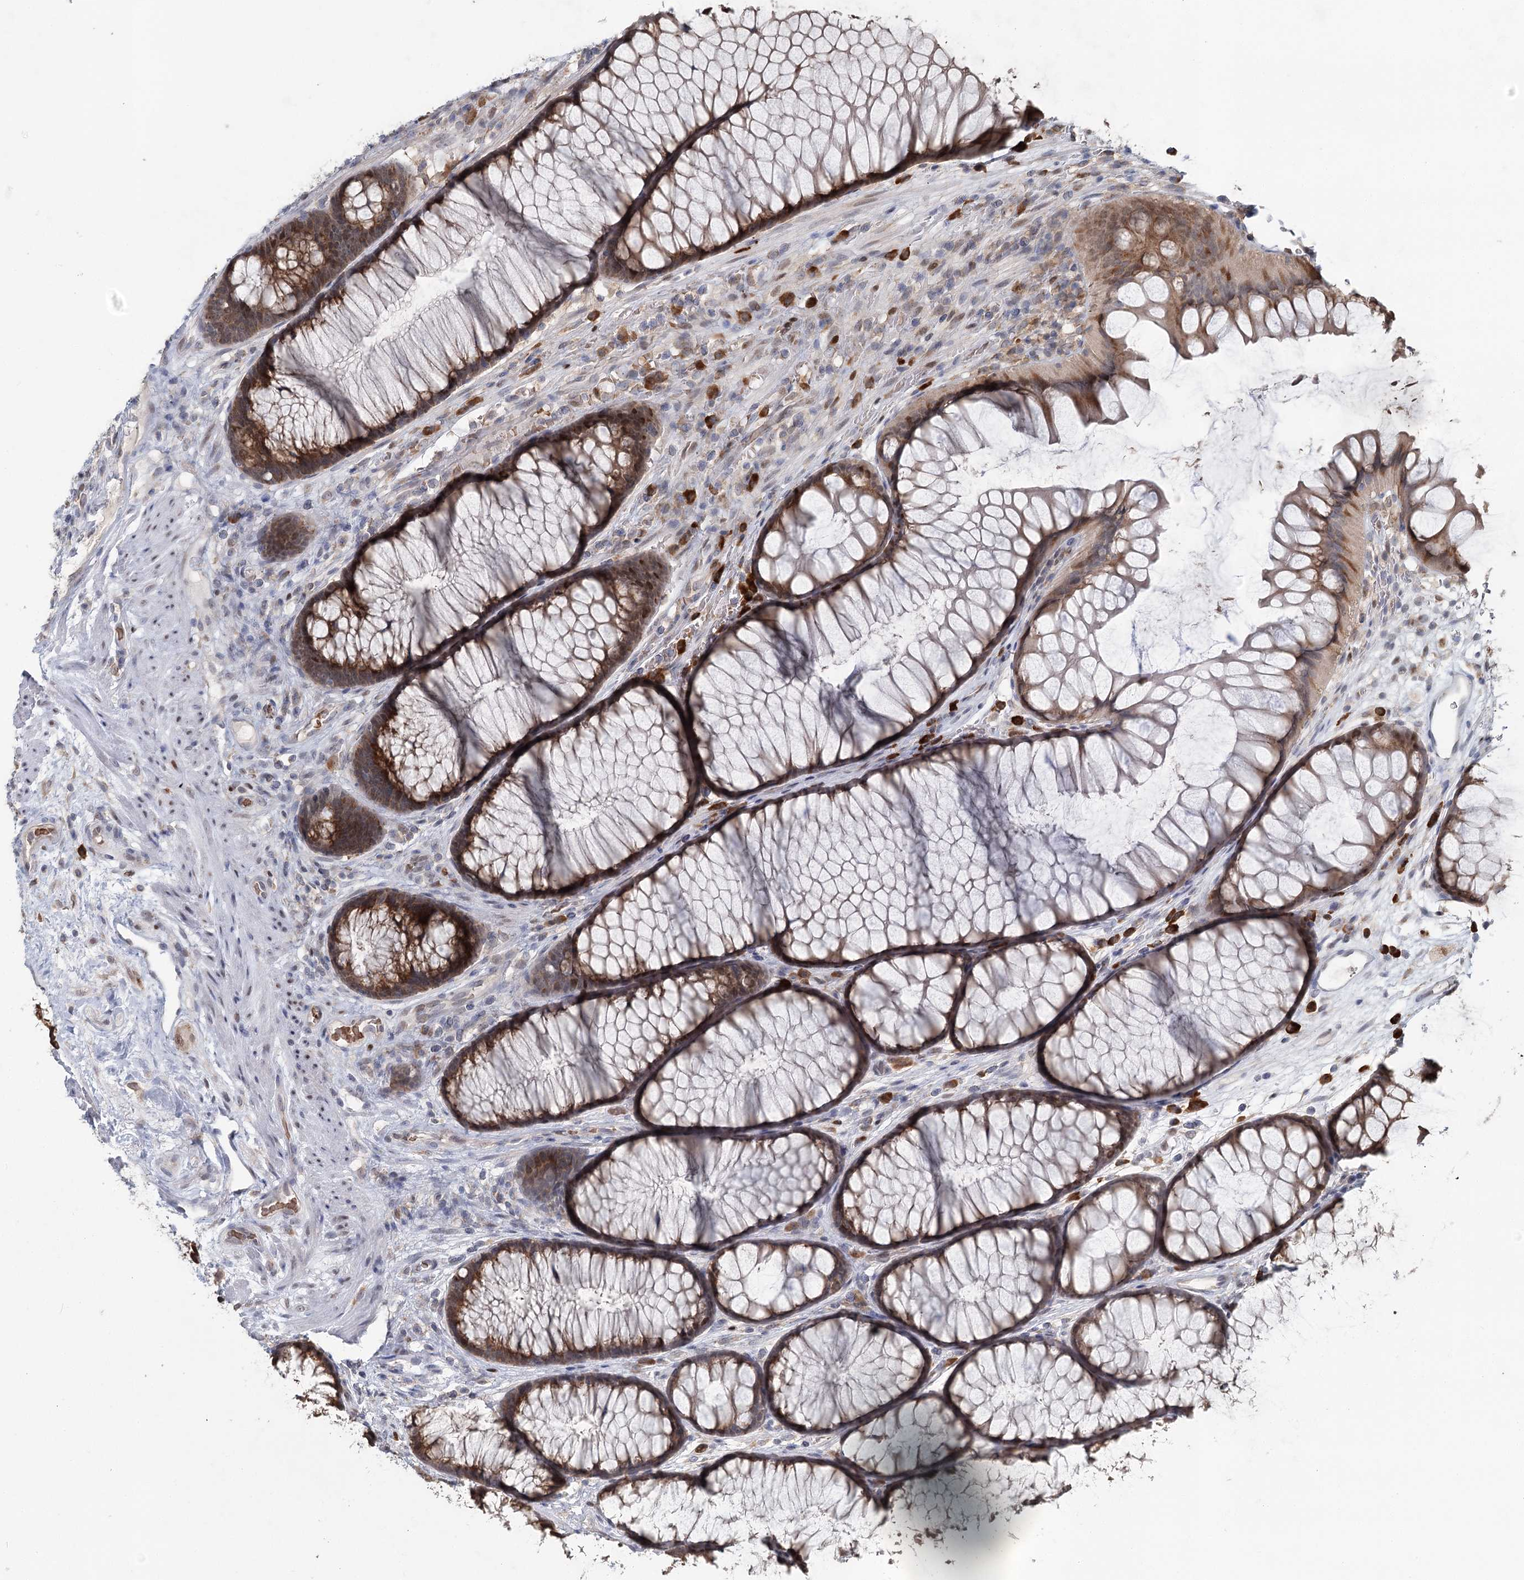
{"staining": {"intensity": "weak", "quantity": ">75%", "location": "cytoplasmic/membranous"}, "tissue": "colon", "cell_type": "Endothelial cells", "image_type": "normal", "snomed": [{"axis": "morphology", "description": "Normal tissue, NOS"}, {"axis": "topography", "description": "Colon"}], "caption": "Colon stained with a protein marker displays weak staining in endothelial cells.", "gene": "ADK", "patient": {"sex": "female", "age": 82}}